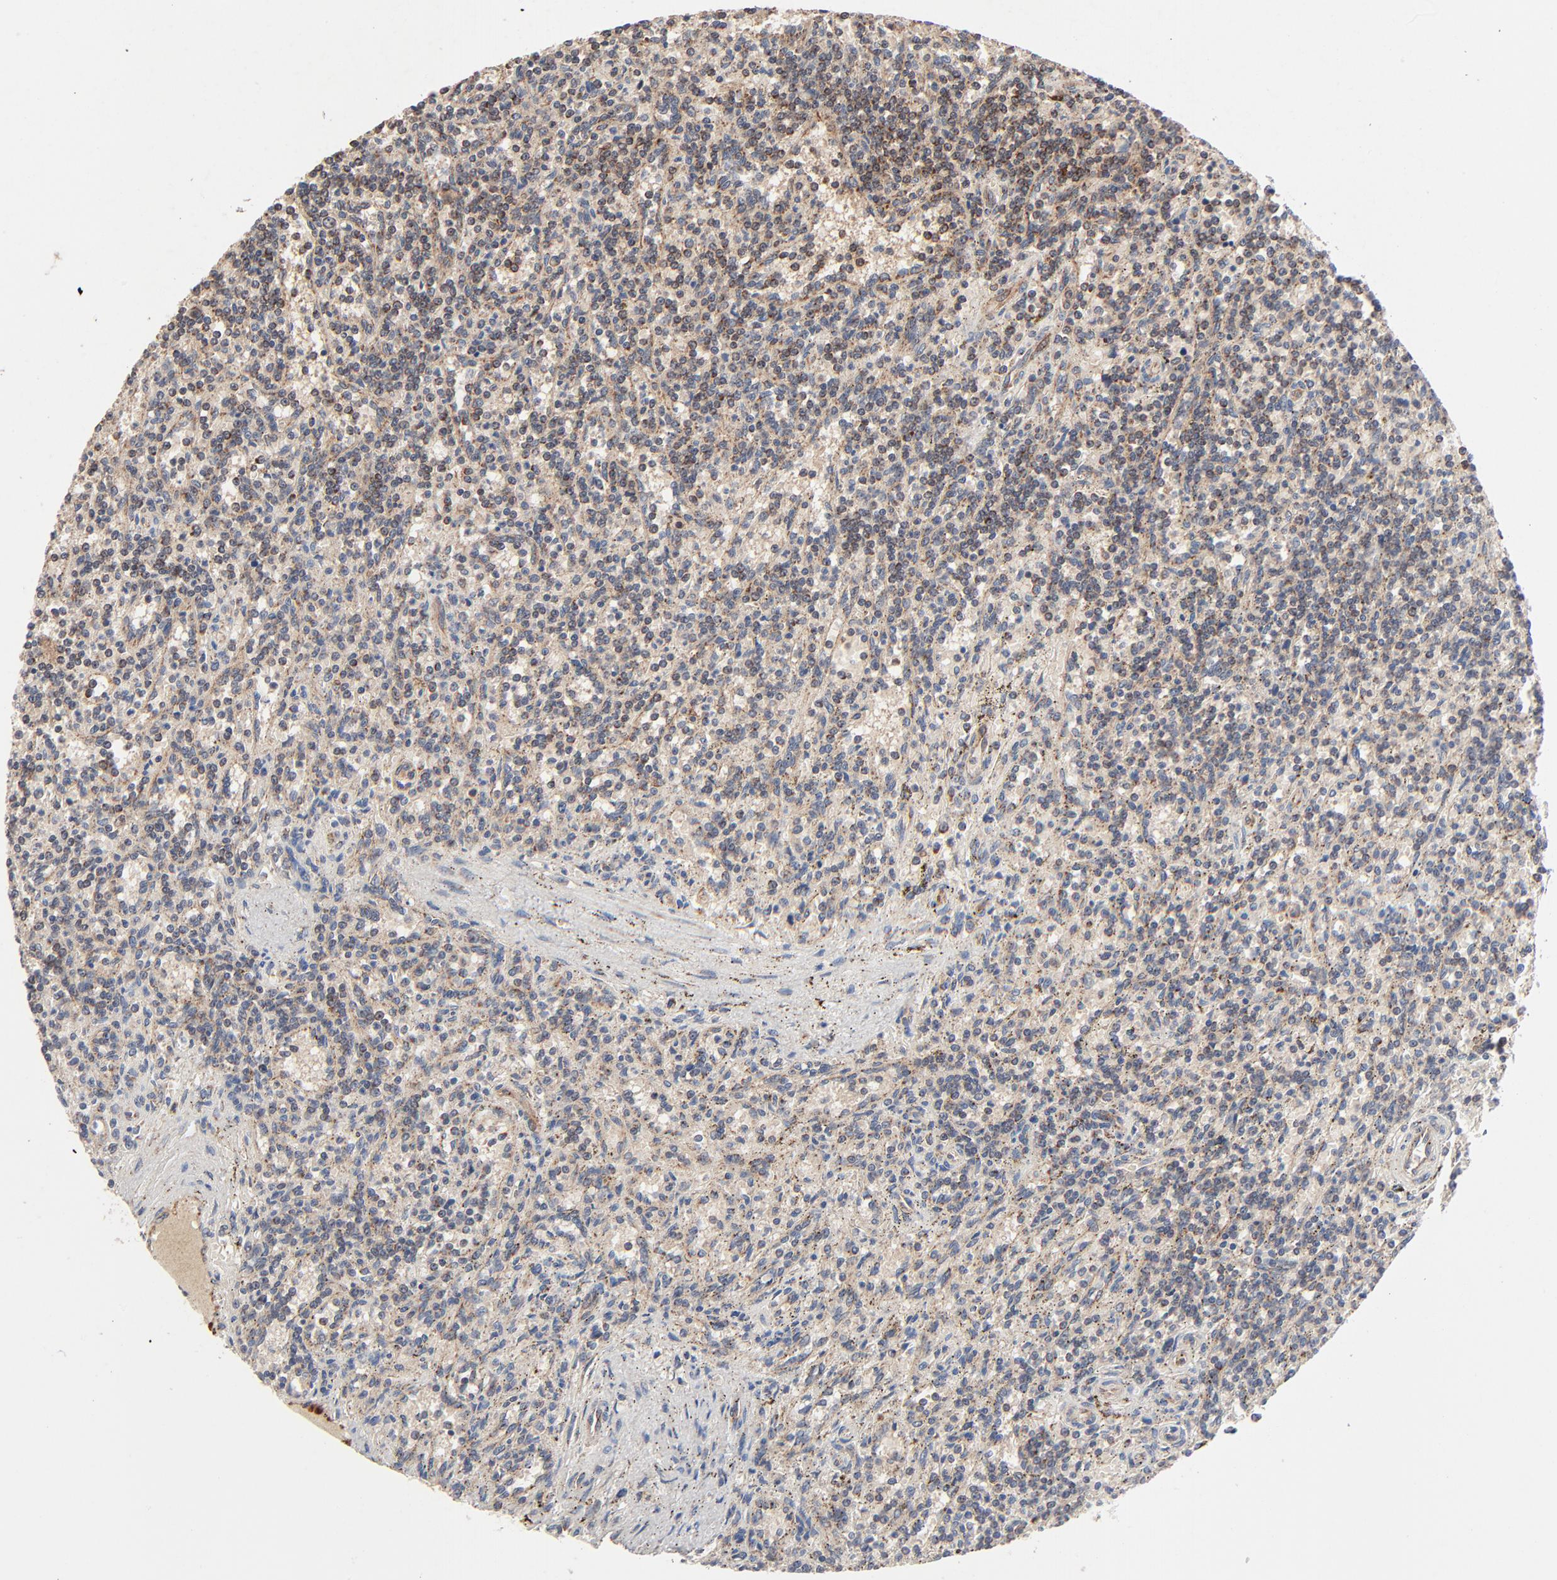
{"staining": {"intensity": "weak", "quantity": "25%-75%", "location": "cytoplasmic/membranous"}, "tissue": "lymphoma", "cell_type": "Tumor cells", "image_type": "cancer", "snomed": [{"axis": "morphology", "description": "Malignant lymphoma, non-Hodgkin's type, Low grade"}, {"axis": "topography", "description": "Spleen"}], "caption": "Brown immunohistochemical staining in human low-grade malignant lymphoma, non-Hodgkin's type displays weak cytoplasmic/membranous positivity in approximately 25%-75% of tumor cells.", "gene": "ABLIM3", "patient": {"sex": "male", "age": 73}}